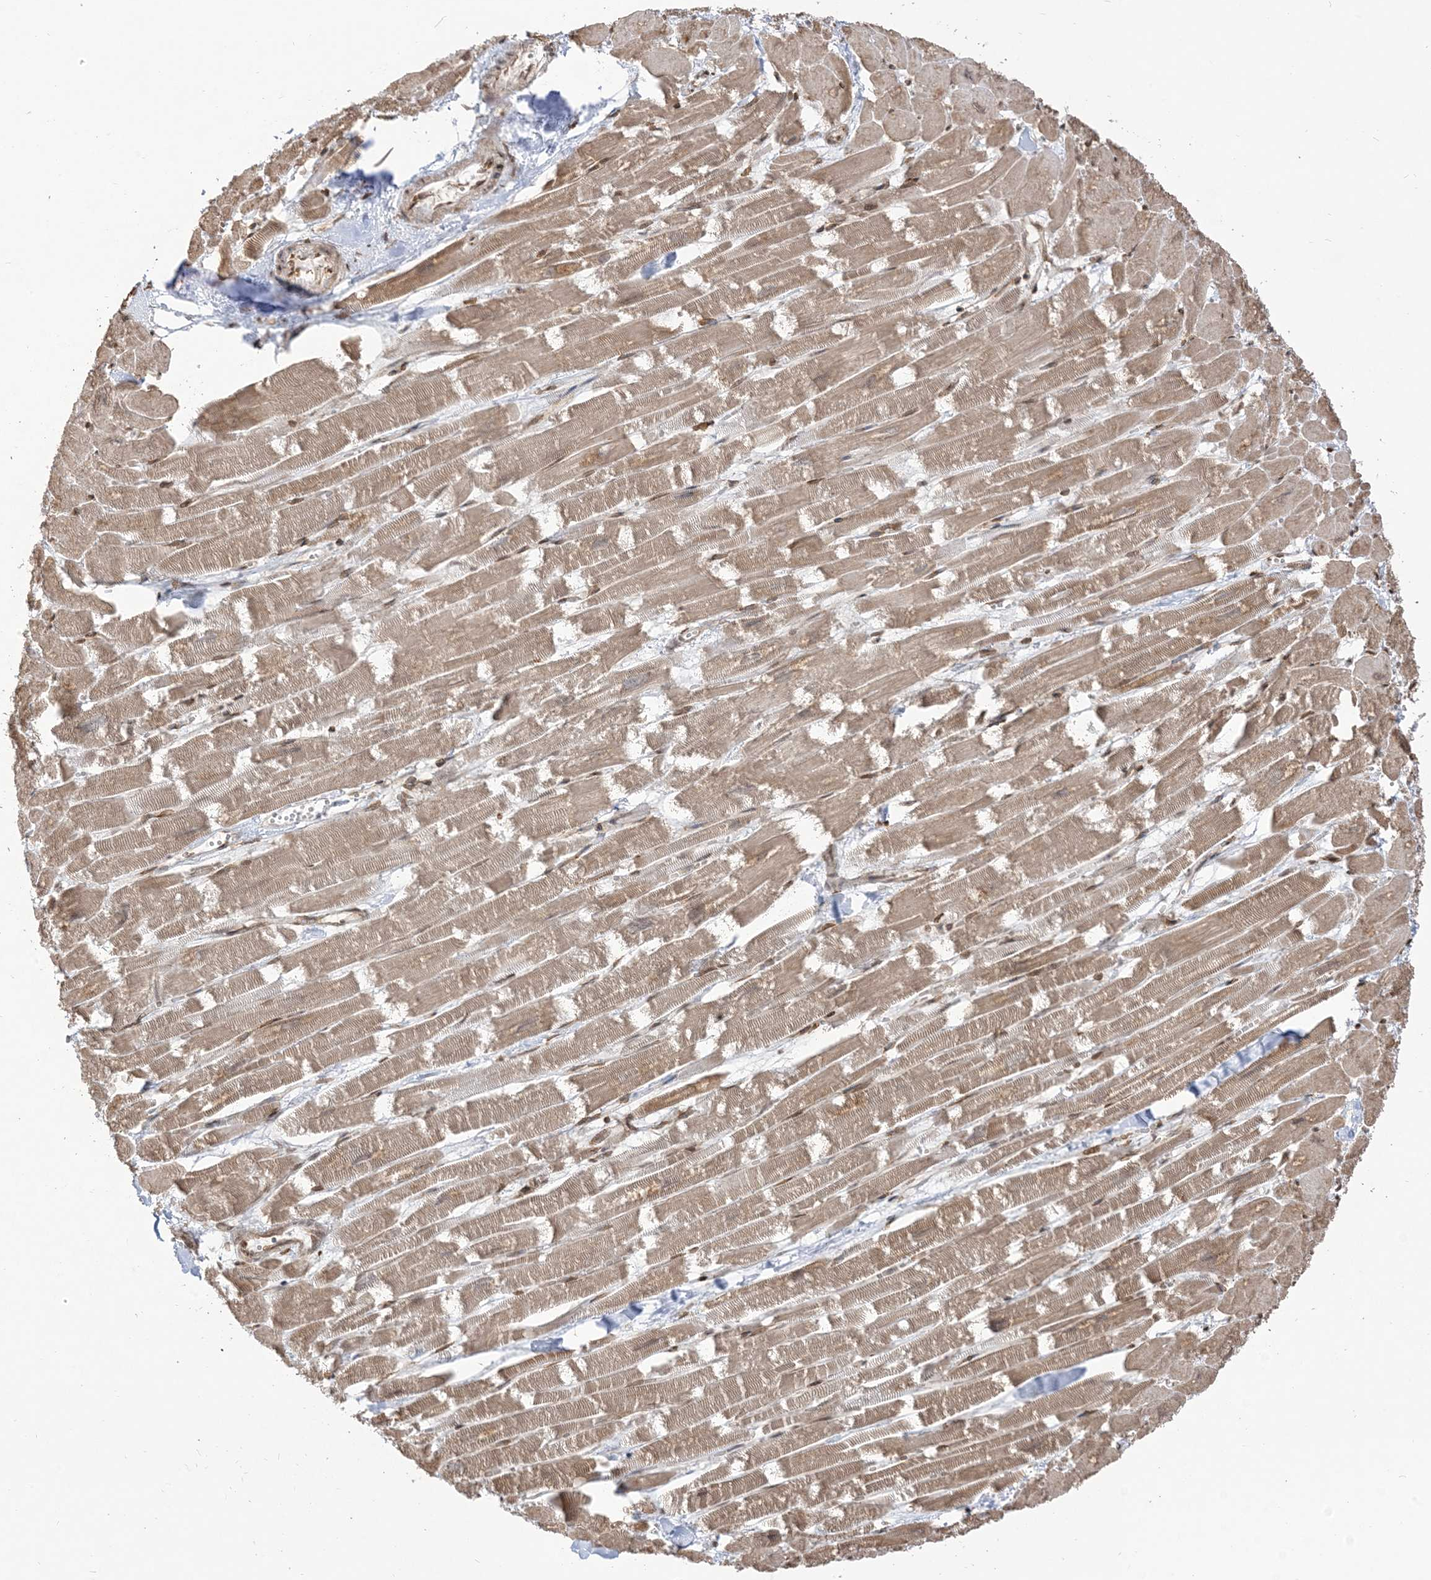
{"staining": {"intensity": "strong", "quantity": "25%-75%", "location": "cytoplasmic/membranous,nuclear"}, "tissue": "heart muscle", "cell_type": "Cardiomyocytes", "image_type": "normal", "snomed": [{"axis": "morphology", "description": "Normal tissue, NOS"}, {"axis": "topography", "description": "Heart"}], "caption": "Immunohistochemistry (IHC) staining of normal heart muscle, which shows high levels of strong cytoplasmic/membranous,nuclear staining in approximately 25%-75% of cardiomyocytes indicating strong cytoplasmic/membranous,nuclear protein expression. The staining was performed using DAB (brown) for protein detection and nuclei were counterstained in hematoxylin (blue).", "gene": "ARGLU1", "patient": {"sex": "male", "age": 54}}